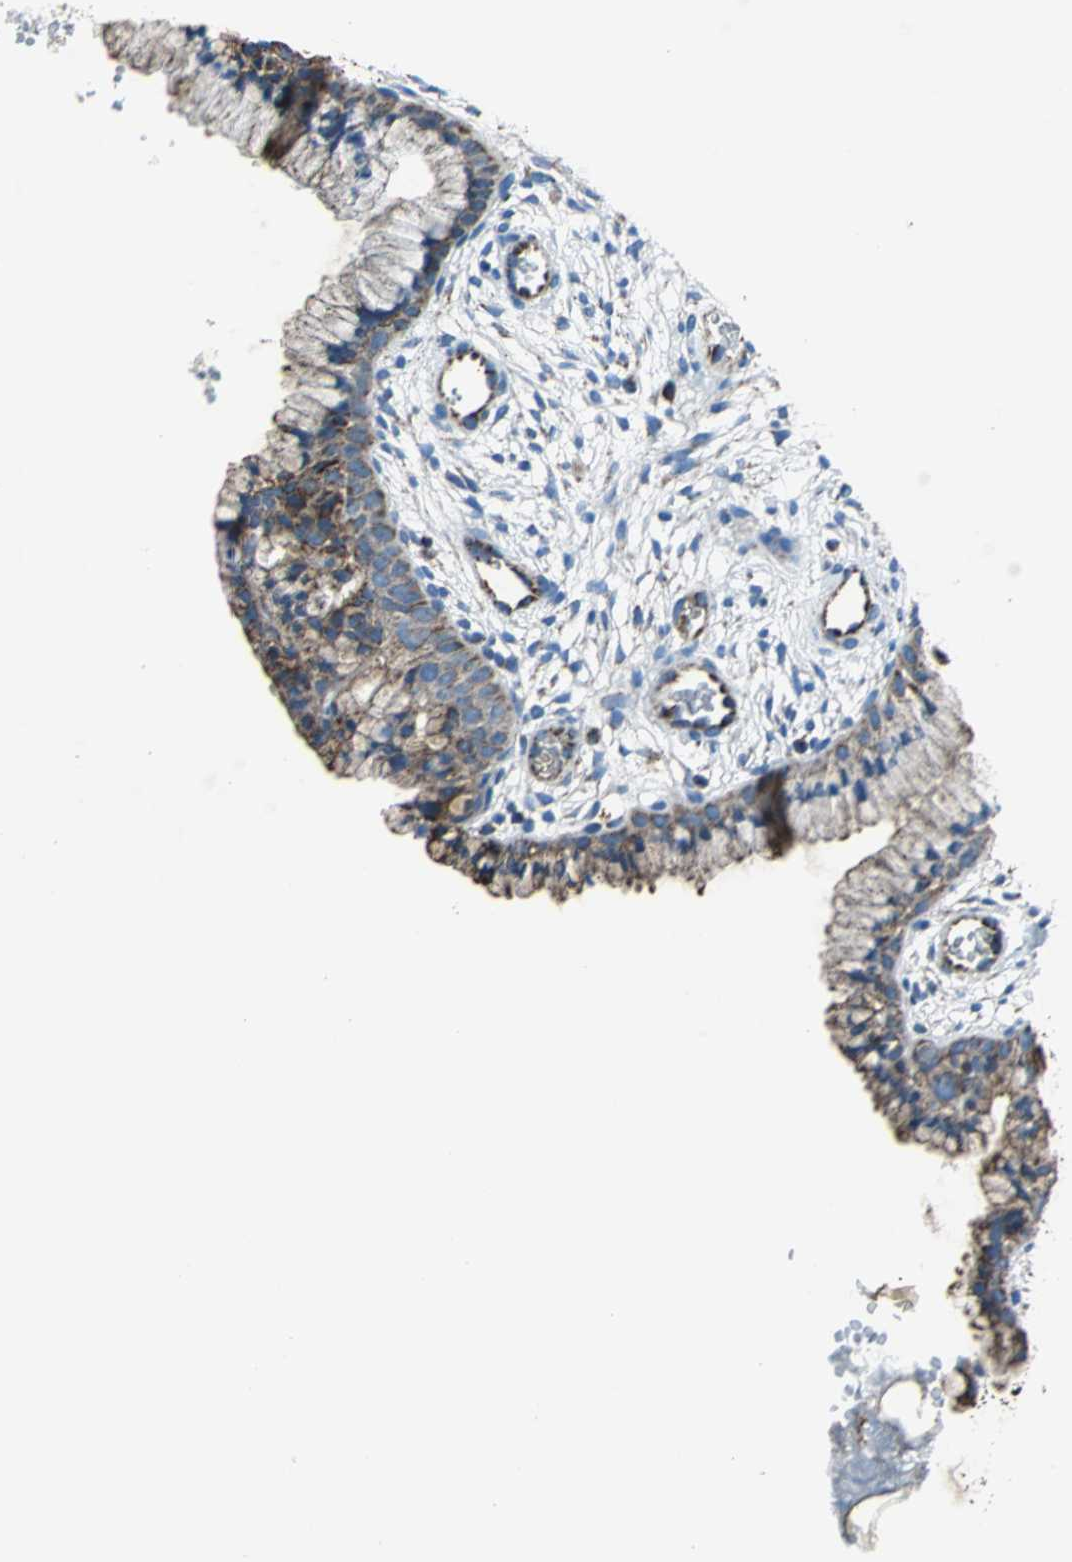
{"staining": {"intensity": "moderate", "quantity": ">75%", "location": "cytoplasmic/membranous"}, "tissue": "cervix", "cell_type": "Glandular cells", "image_type": "normal", "snomed": [{"axis": "morphology", "description": "Normal tissue, NOS"}, {"axis": "topography", "description": "Cervix"}], "caption": "DAB immunohistochemical staining of benign cervix exhibits moderate cytoplasmic/membranous protein expression in approximately >75% of glandular cells.", "gene": "ECH1", "patient": {"sex": "female", "age": 39}}